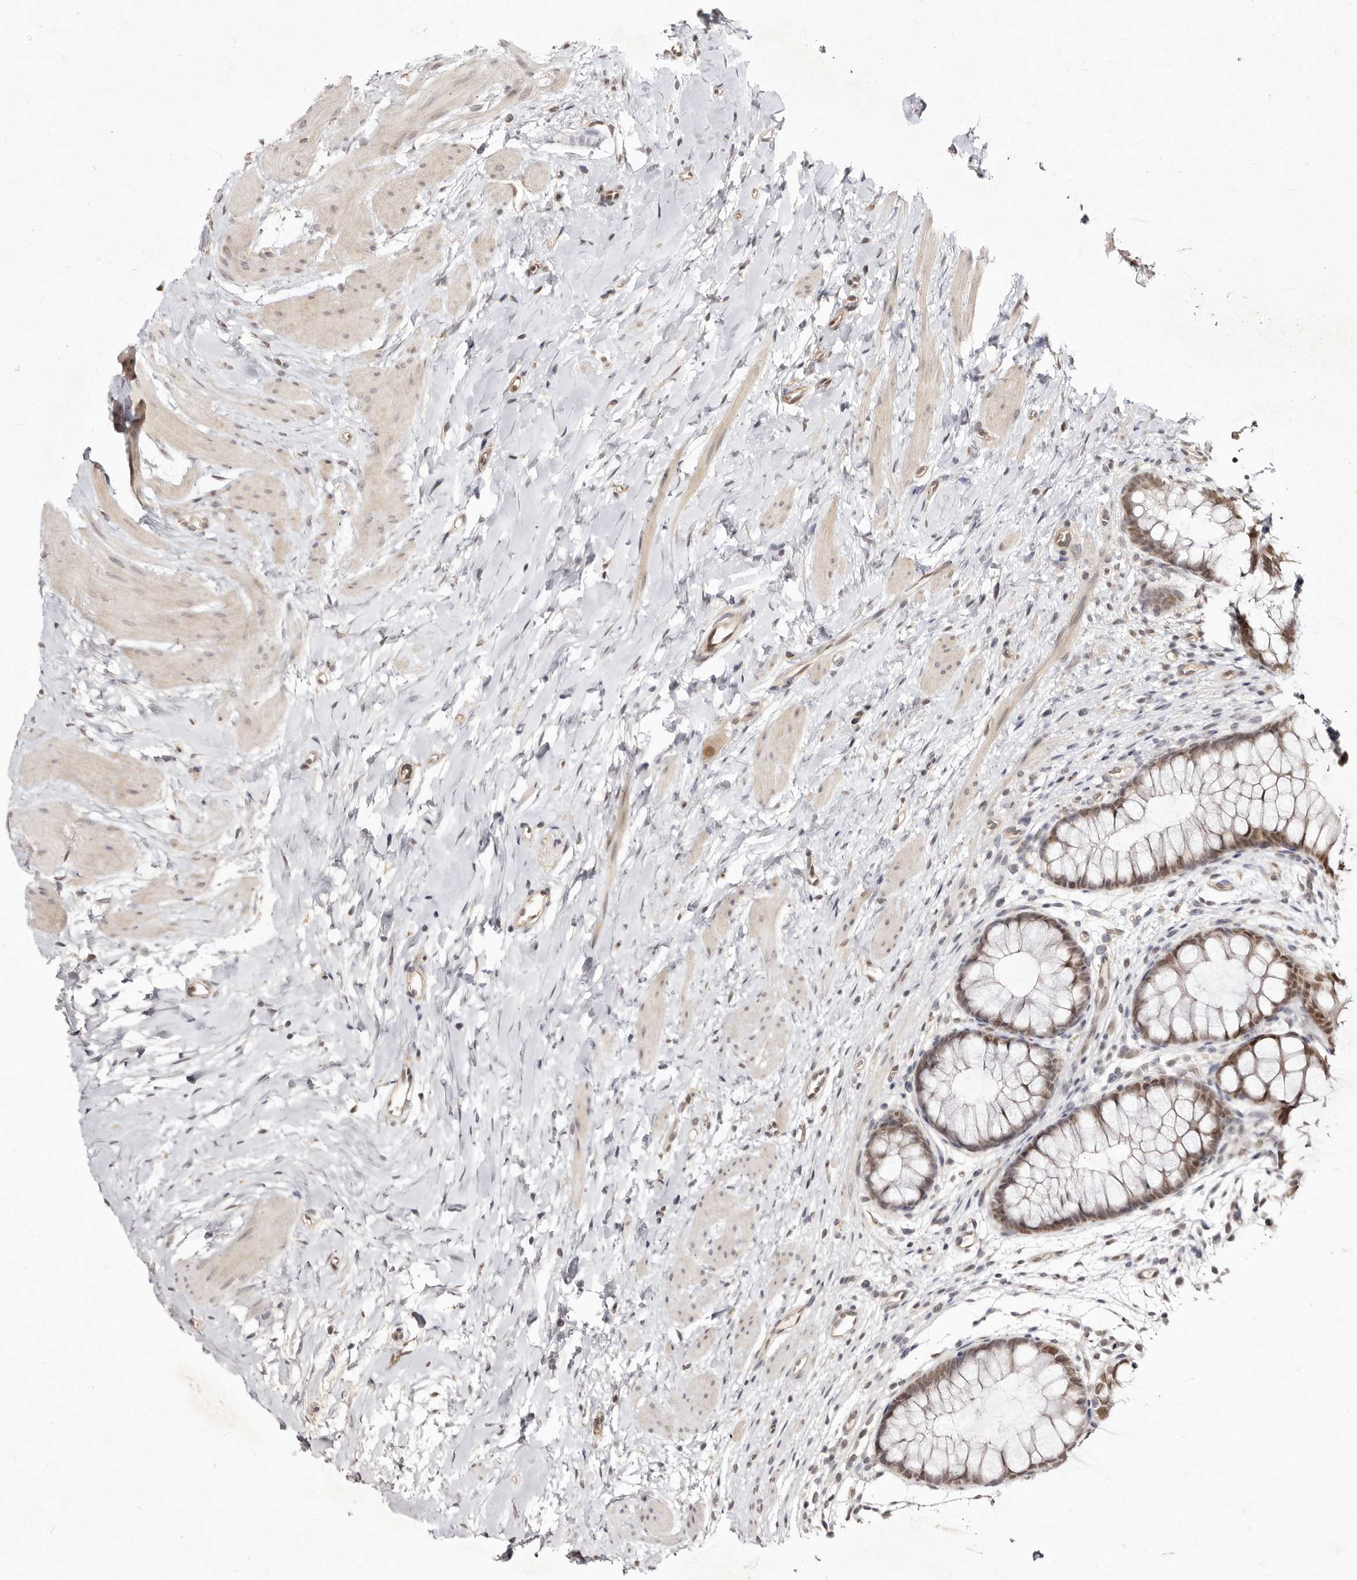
{"staining": {"intensity": "weak", "quantity": "25%-75%", "location": "cytoplasmic/membranous,nuclear"}, "tissue": "colon", "cell_type": "Endothelial cells", "image_type": "normal", "snomed": [{"axis": "morphology", "description": "Normal tissue, NOS"}, {"axis": "topography", "description": "Colon"}], "caption": "IHC (DAB (3,3'-diaminobenzidine)) staining of normal human colon reveals weak cytoplasmic/membranous,nuclear protein positivity in approximately 25%-75% of endothelial cells.", "gene": "LCORL", "patient": {"sex": "female", "age": 62}}